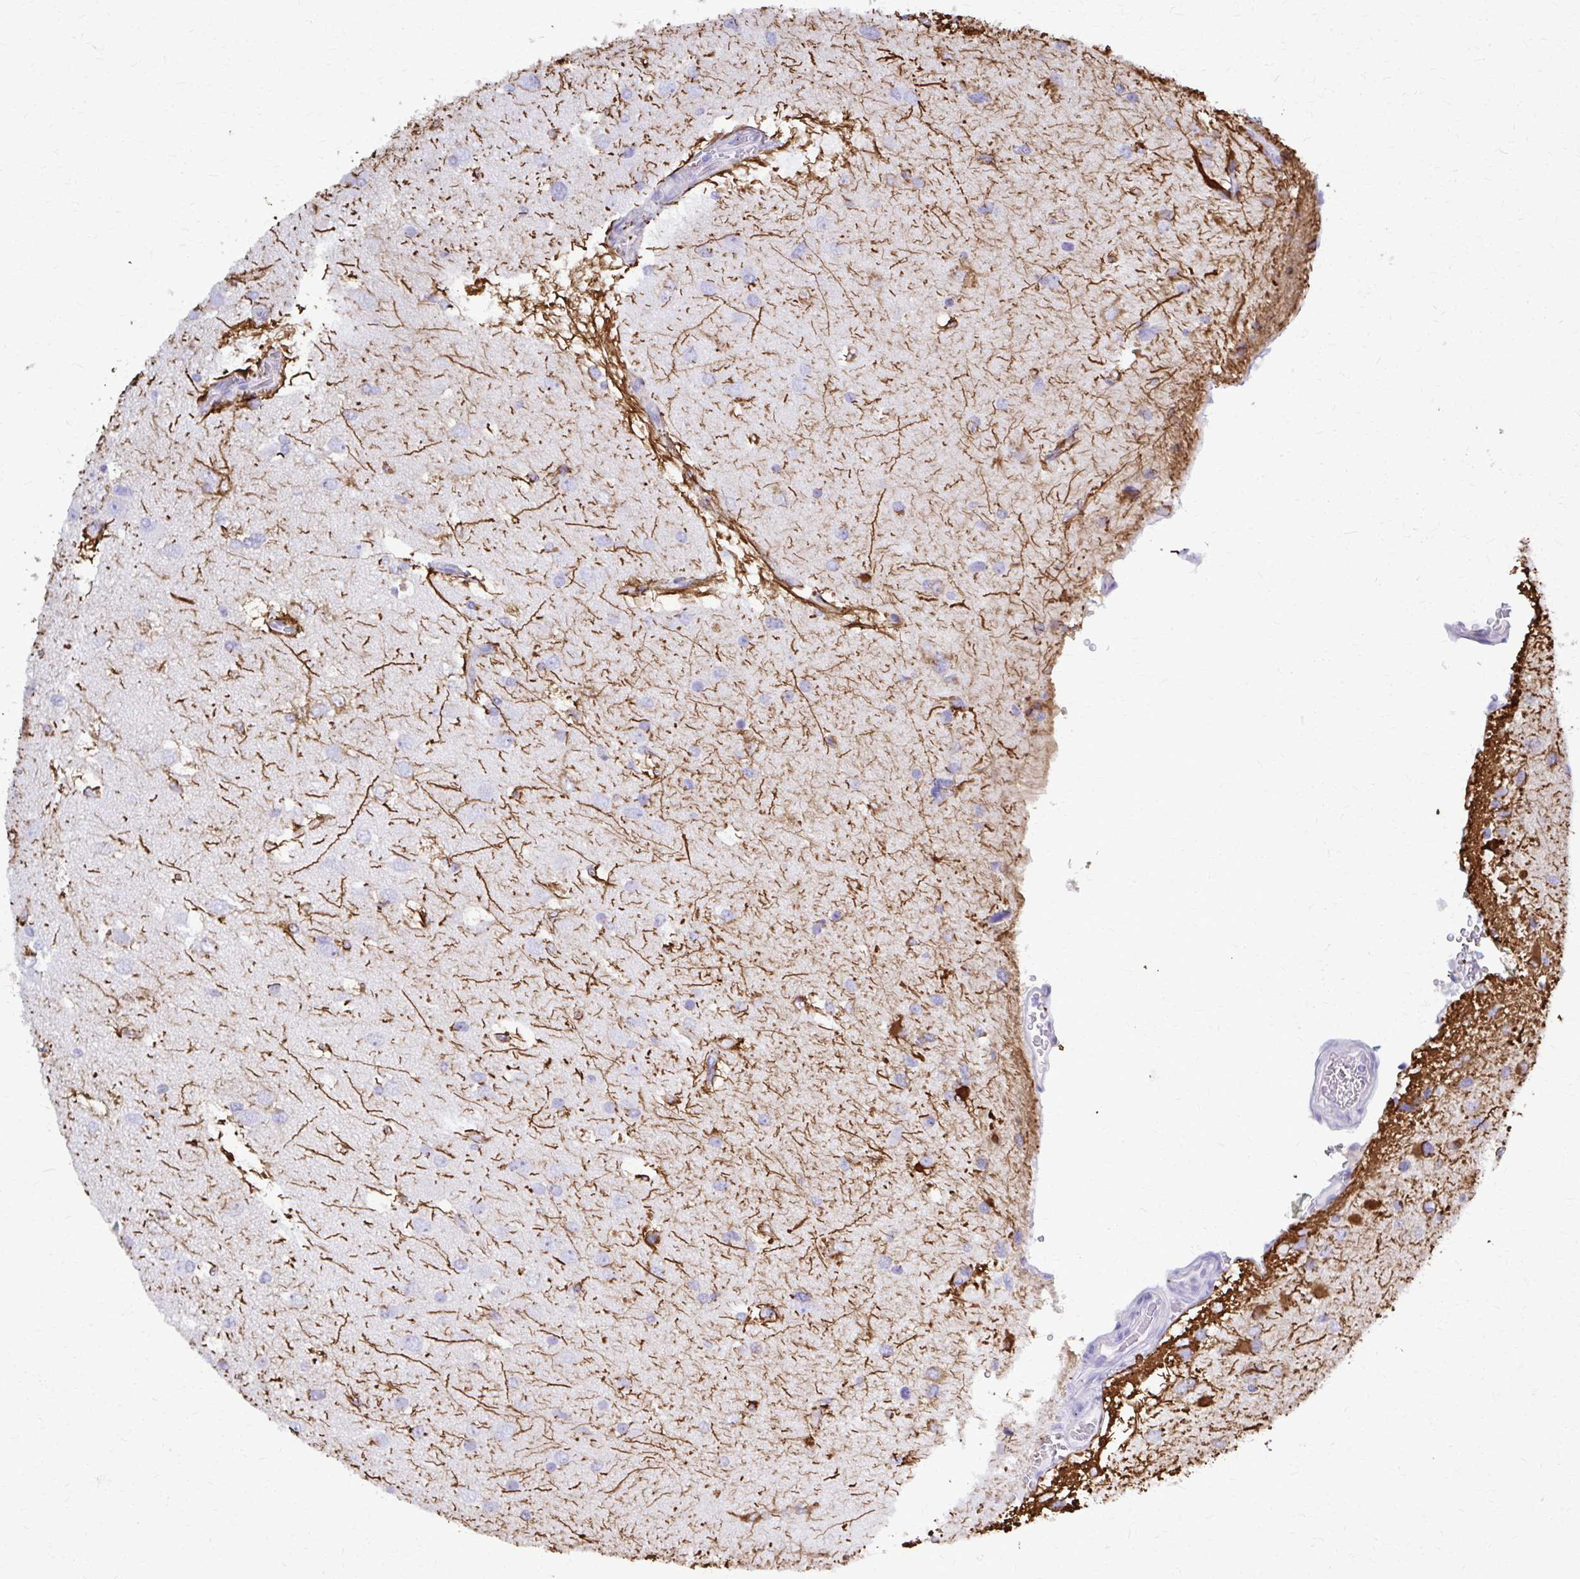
{"staining": {"intensity": "moderate", "quantity": "<25%", "location": "cytoplasmic/membranous"}, "tissue": "glioma", "cell_type": "Tumor cells", "image_type": "cancer", "snomed": [{"axis": "morphology", "description": "Glioma, malignant, High grade"}, {"axis": "topography", "description": "Brain"}], "caption": "Glioma stained with immunohistochemistry shows moderate cytoplasmic/membranous staining in approximately <25% of tumor cells.", "gene": "GFAP", "patient": {"sex": "male", "age": 53}}